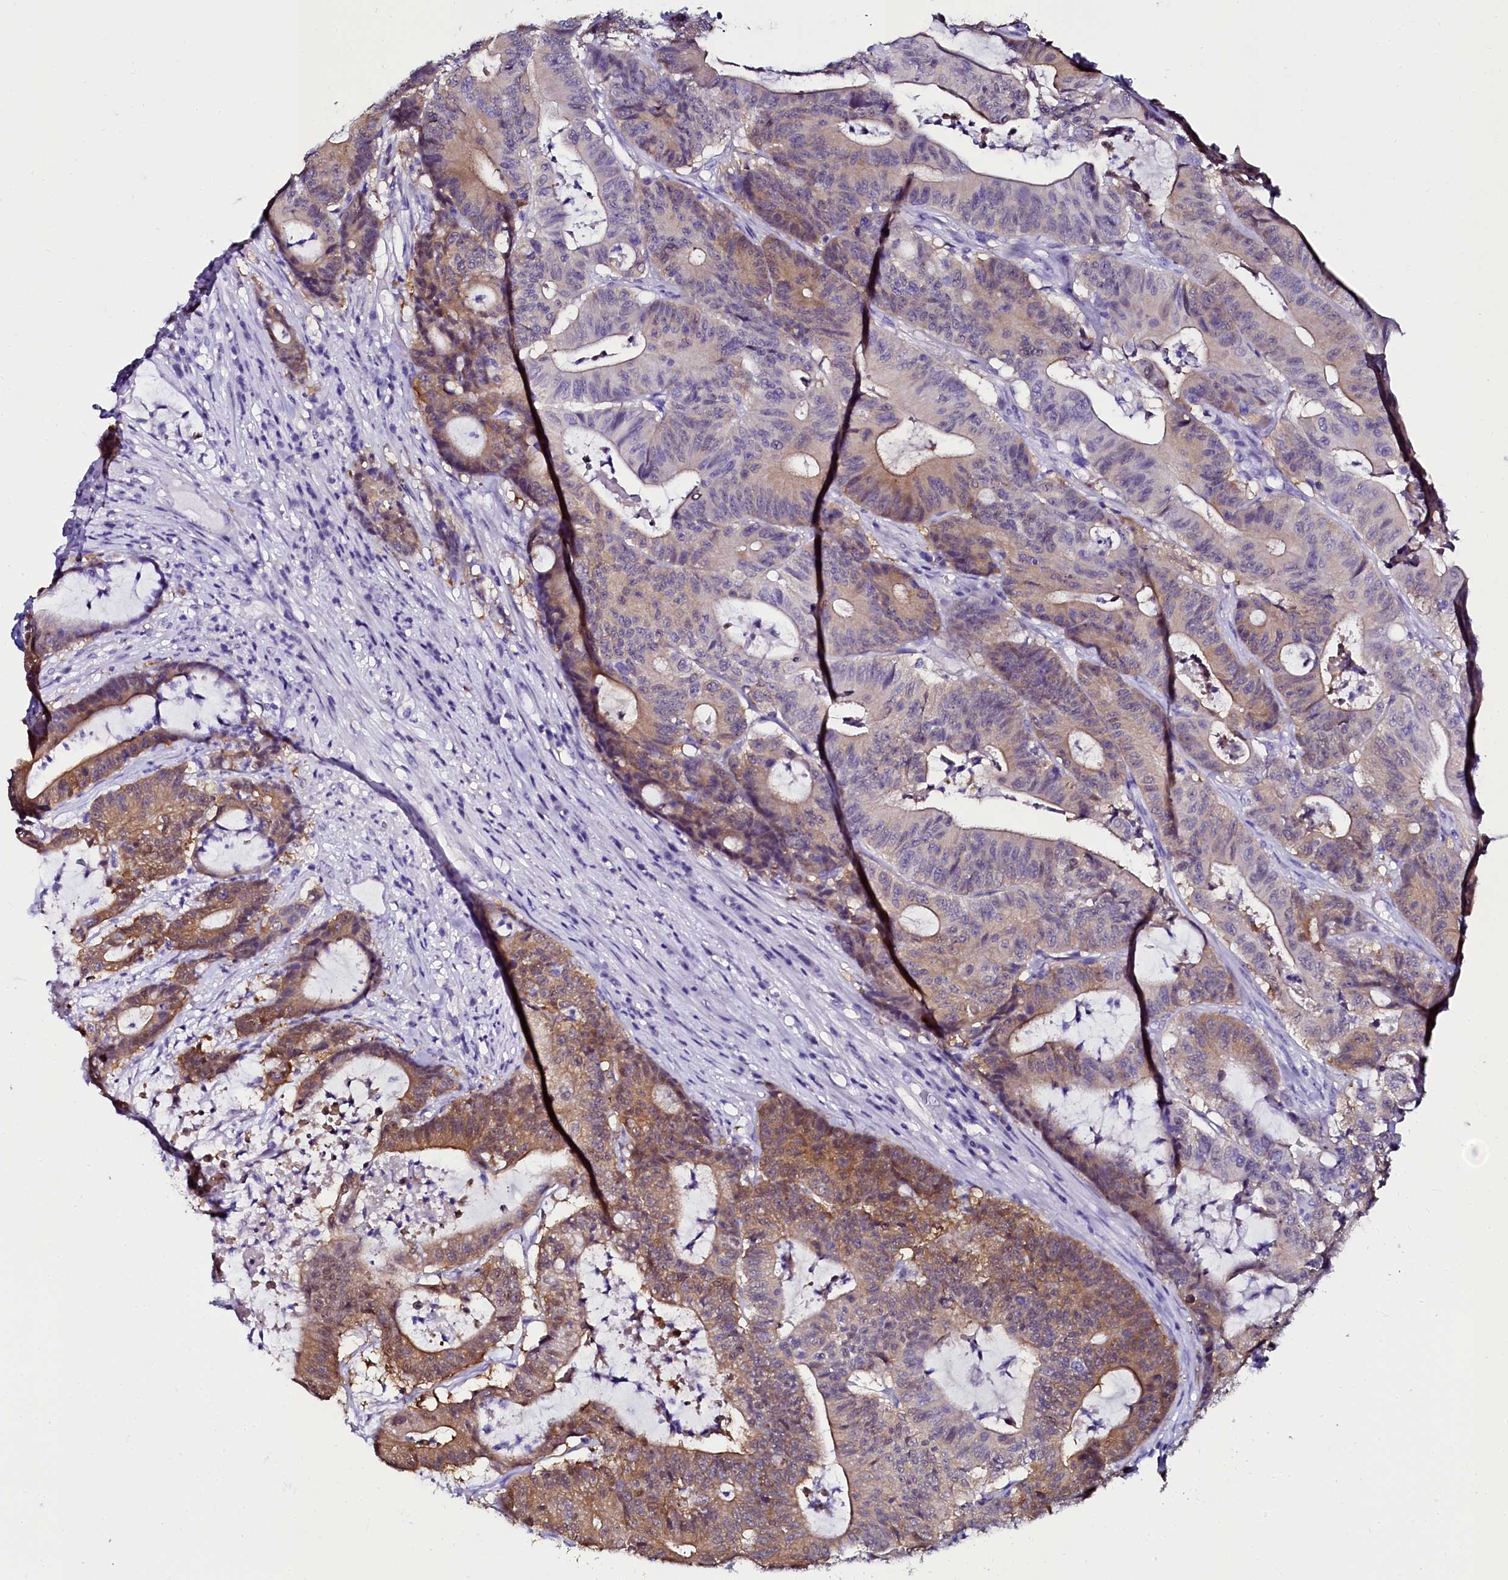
{"staining": {"intensity": "moderate", "quantity": "25%-75%", "location": "cytoplasmic/membranous"}, "tissue": "colorectal cancer", "cell_type": "Tumor cells", "image_type": "cancer", "snomed": [{"axis": "morphology", "description": "Adenocarcinoma, NOS"}, {"axis": "topography", "description": "Colon"}], "caption": "Immunohistochemical staining of human colorectal adenocarcinoma exhibits moderate cytoplasmic/membranous protein staining in about 25%-75% of tumor cells.", "gene": "SORD", "patient": {"sex": "female", "age": 84}}